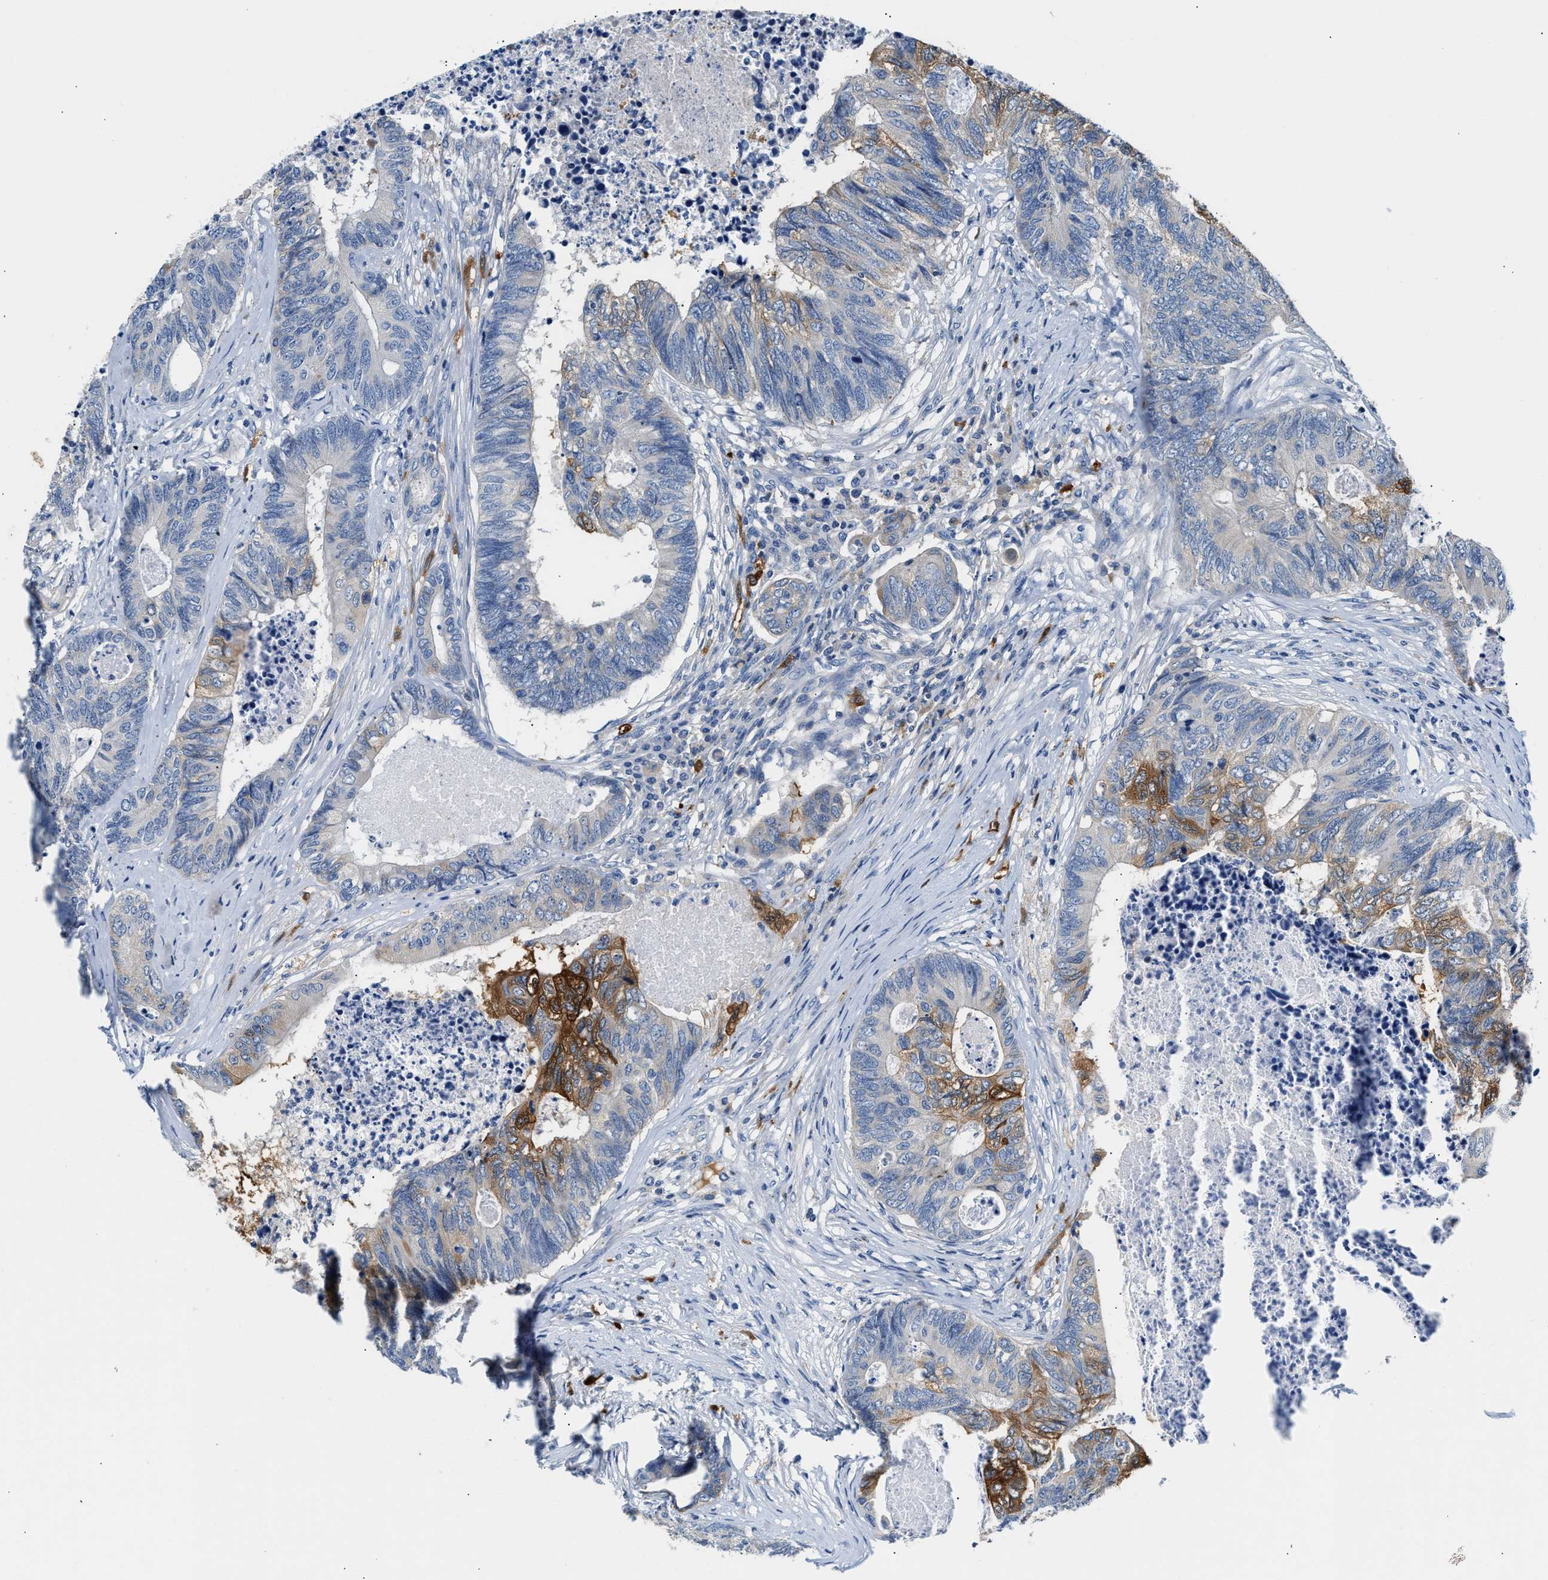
{"staining": {"intensity": "strong", "quantity": "<25%", "location": "cytoplasmic/membranous"}, "tissue": "colorectal cancer", "cell_type": "Tumor cells", "image_type": "cancer", "snomed": [{"axis": "morphology", "description": "Adenocarcinoma, NOS"}, {"axis": "topography", "description": "Colon"}], "caption": "Immunohistochemical staining of colorectal adenocarcinoma displays medium levels of strong cytoplasmic/membranous positivity in about <25% of tumor cells.", "gene": "TUT7", "patient": {"sex": "female", "age": 67}}